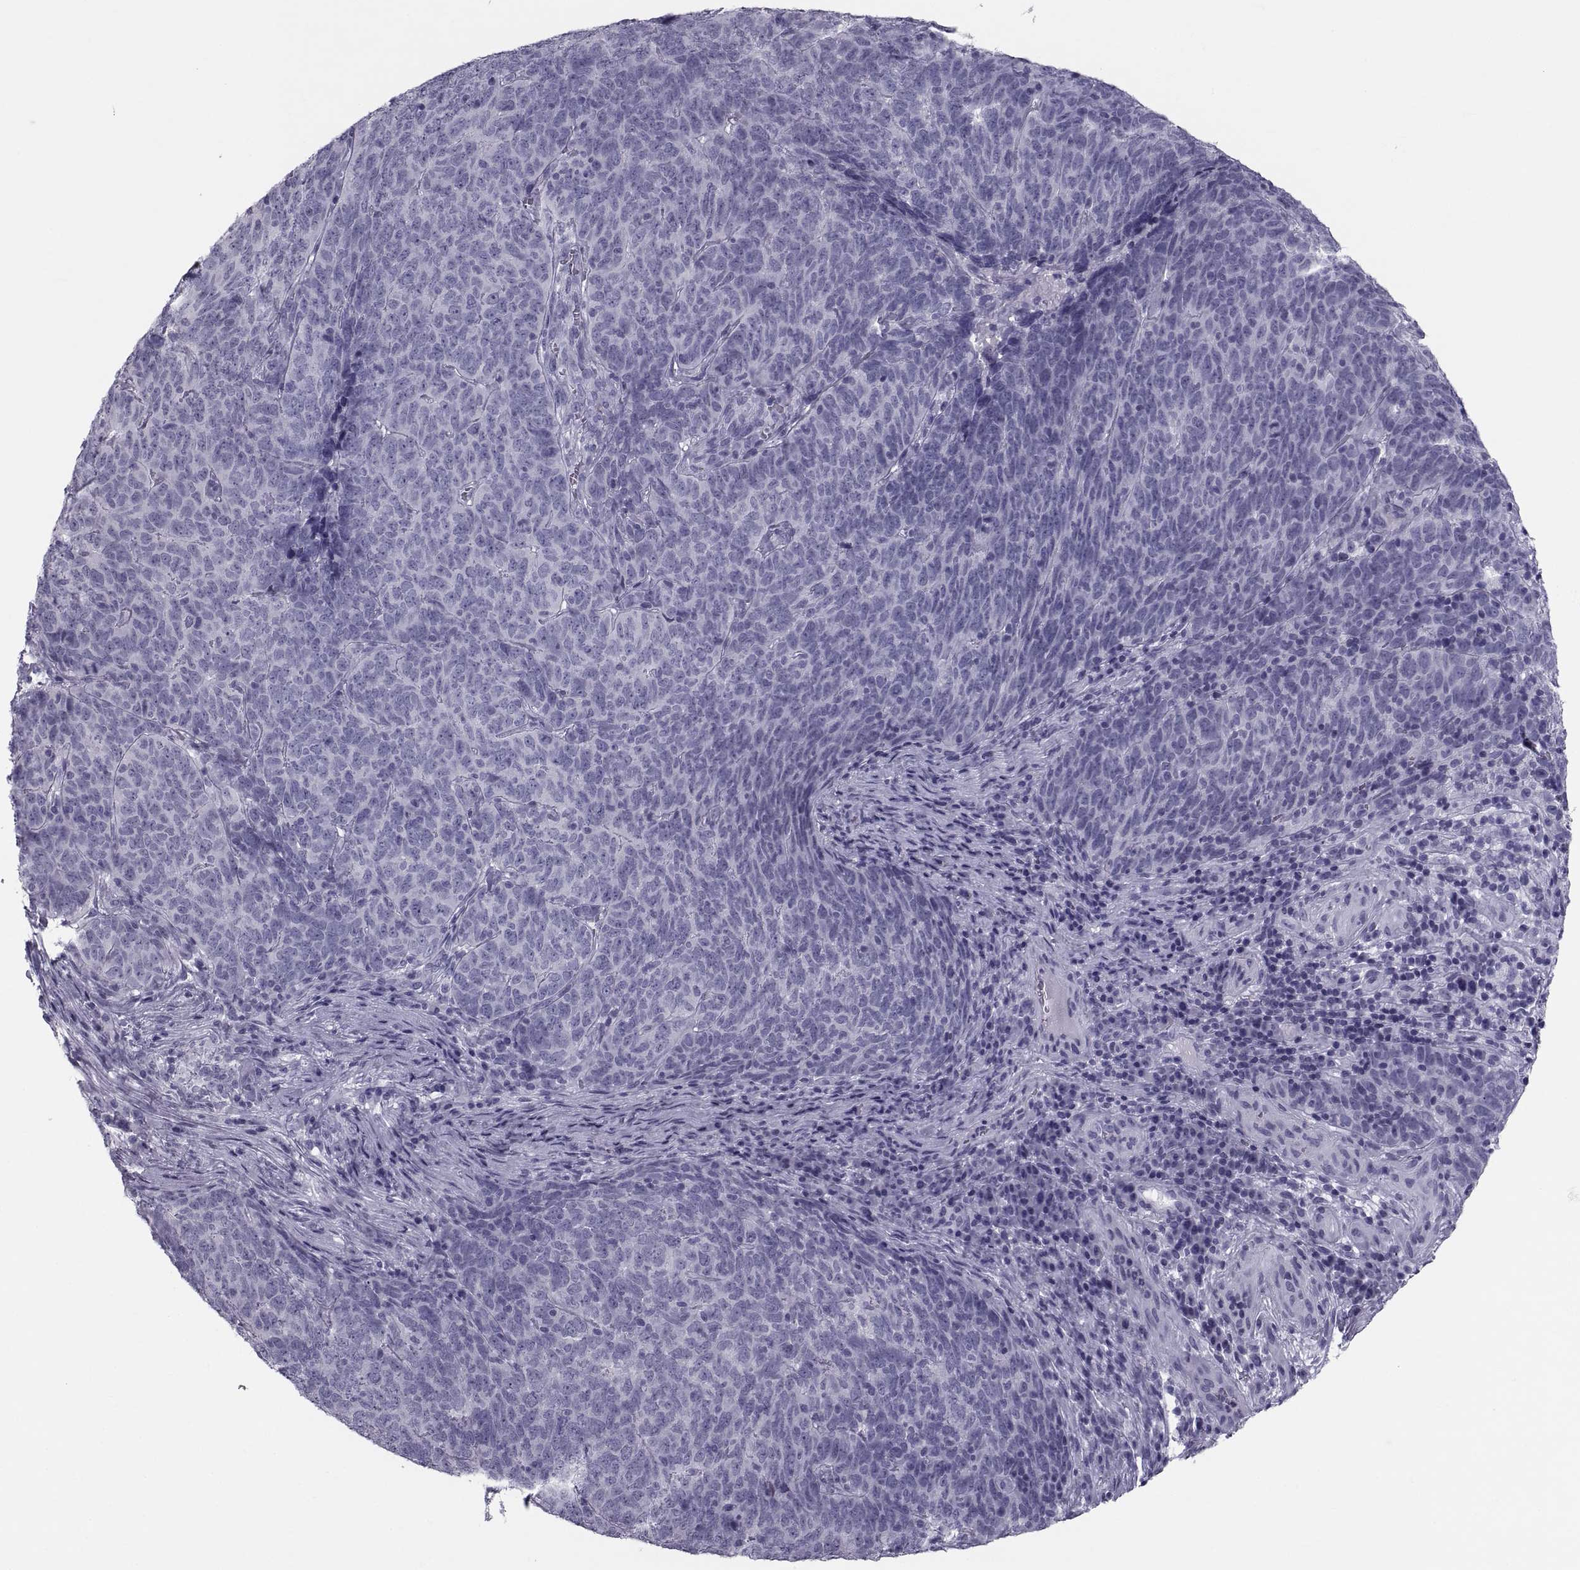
{"staining": {"intensity": "negative", "quantity": "none", "location": "none"}, "tissue": "skin cancer", "cell_type": "Tumor cells", "image_type": "cancer", "snomed": [{"axis": "morphology", "description": "Squamous cell carcinoma, NOS"}, {"axis": "topography", "description": "Skin"}, {"axis": "topography", "description": "Anal"}], "caption": "This is an immunohistochemistry photomicrograph of squamous cell carcinoma (skin). There is no expression in tumor cells.", "gene": "CRISP1", "patient": {"sex": "female", "age": 51}}